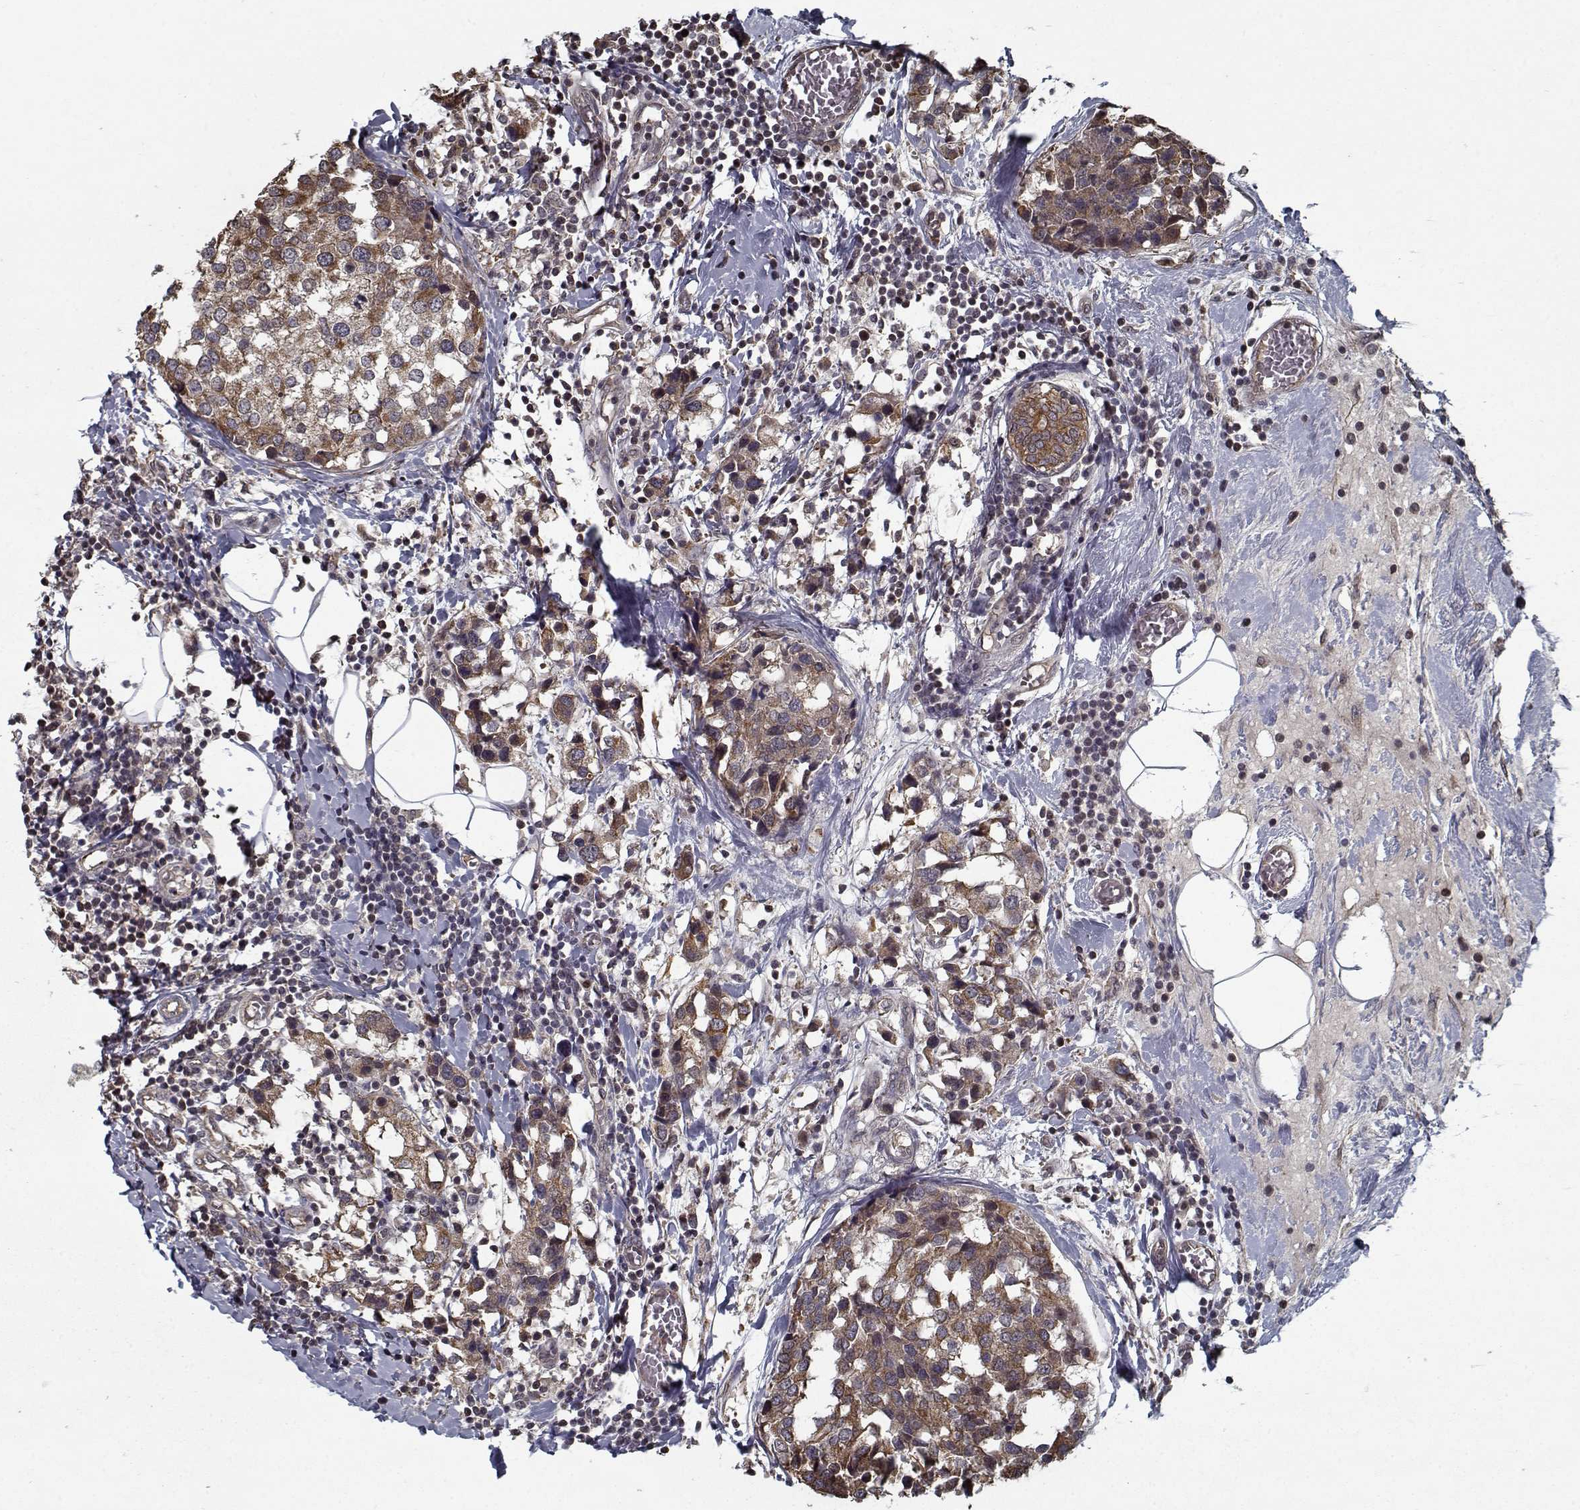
{"staining": {"intensity": "moderate", "quantity": ">75%", "location": "cytoplasmic/membranous"}, "tissue": "breast cancer", "cell_type": "Tumor cells", "image_type": "cancer", "snomed": [{"axis": "morphology", "description": "Lobular carcinoma"}, {"axis": "topography", "description": "Breast"}], "caption": "Breast lobular carcinoma stained for a protein (brown) displays moderate cytoplasmic/membranous positive staining in about >75% of tumor cells.", "gene": "NLK", "patient": {"sex": "female", "age": 59}}